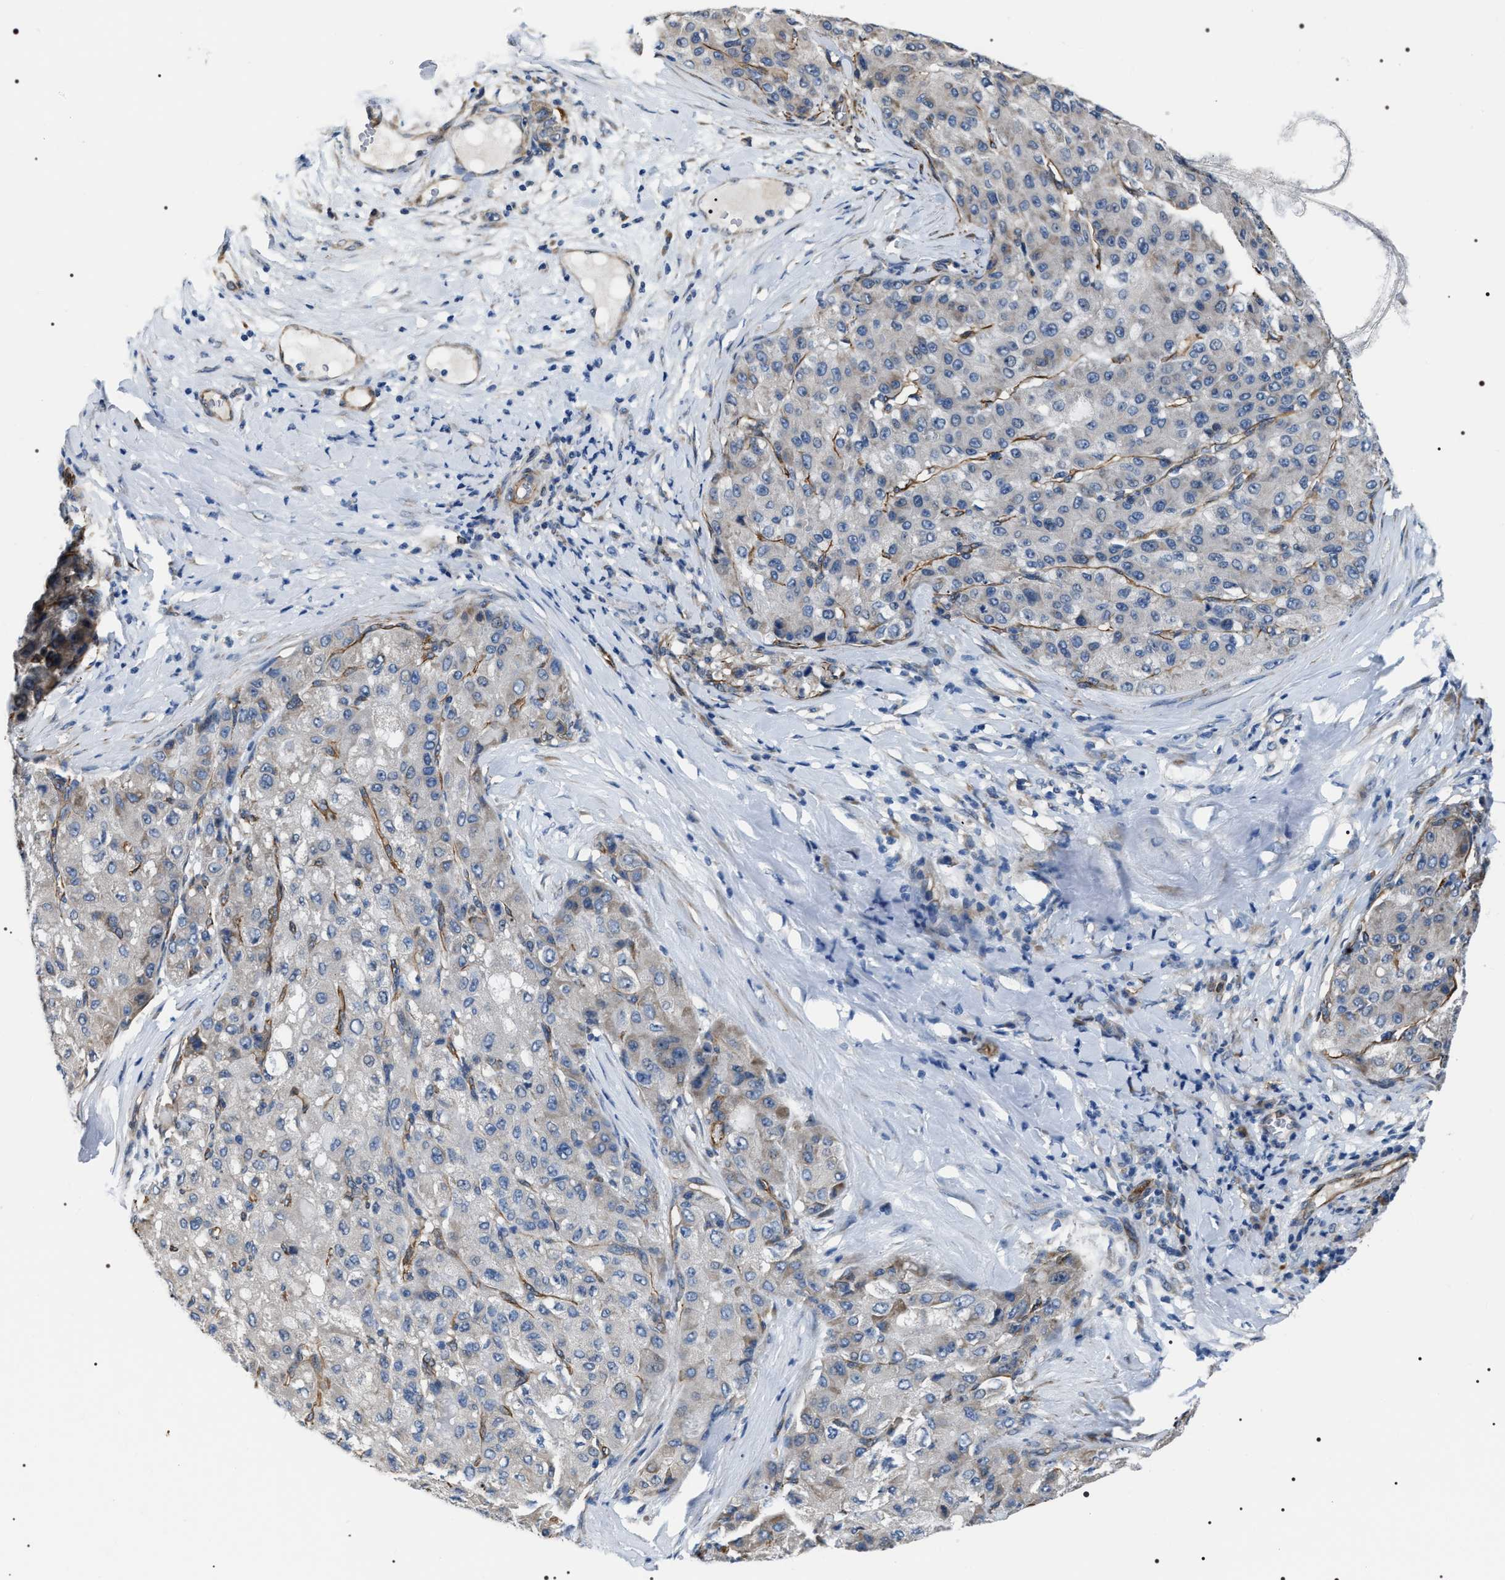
{"staining": {"intensity": "negative", "quantity": "none", "location": "none"}, "tissue": "liver cancer", "cell_type": "Tumor cells", "image_type": "cancer", "snomed": [{"axis": "morphology", "description": "Carcinoma, Hepatocellular, NOS"}, {"axis": "topography", "description": "Liver"}], "caption": "Tumor cells are negative for protein expression in human hepatocellular carcinoma (liver). (DAB (3,3'-diaminobenzidine) IHC, high magnification).", "gene": "PKD1L1", "patient": {"sex": "male", "age": 80}}